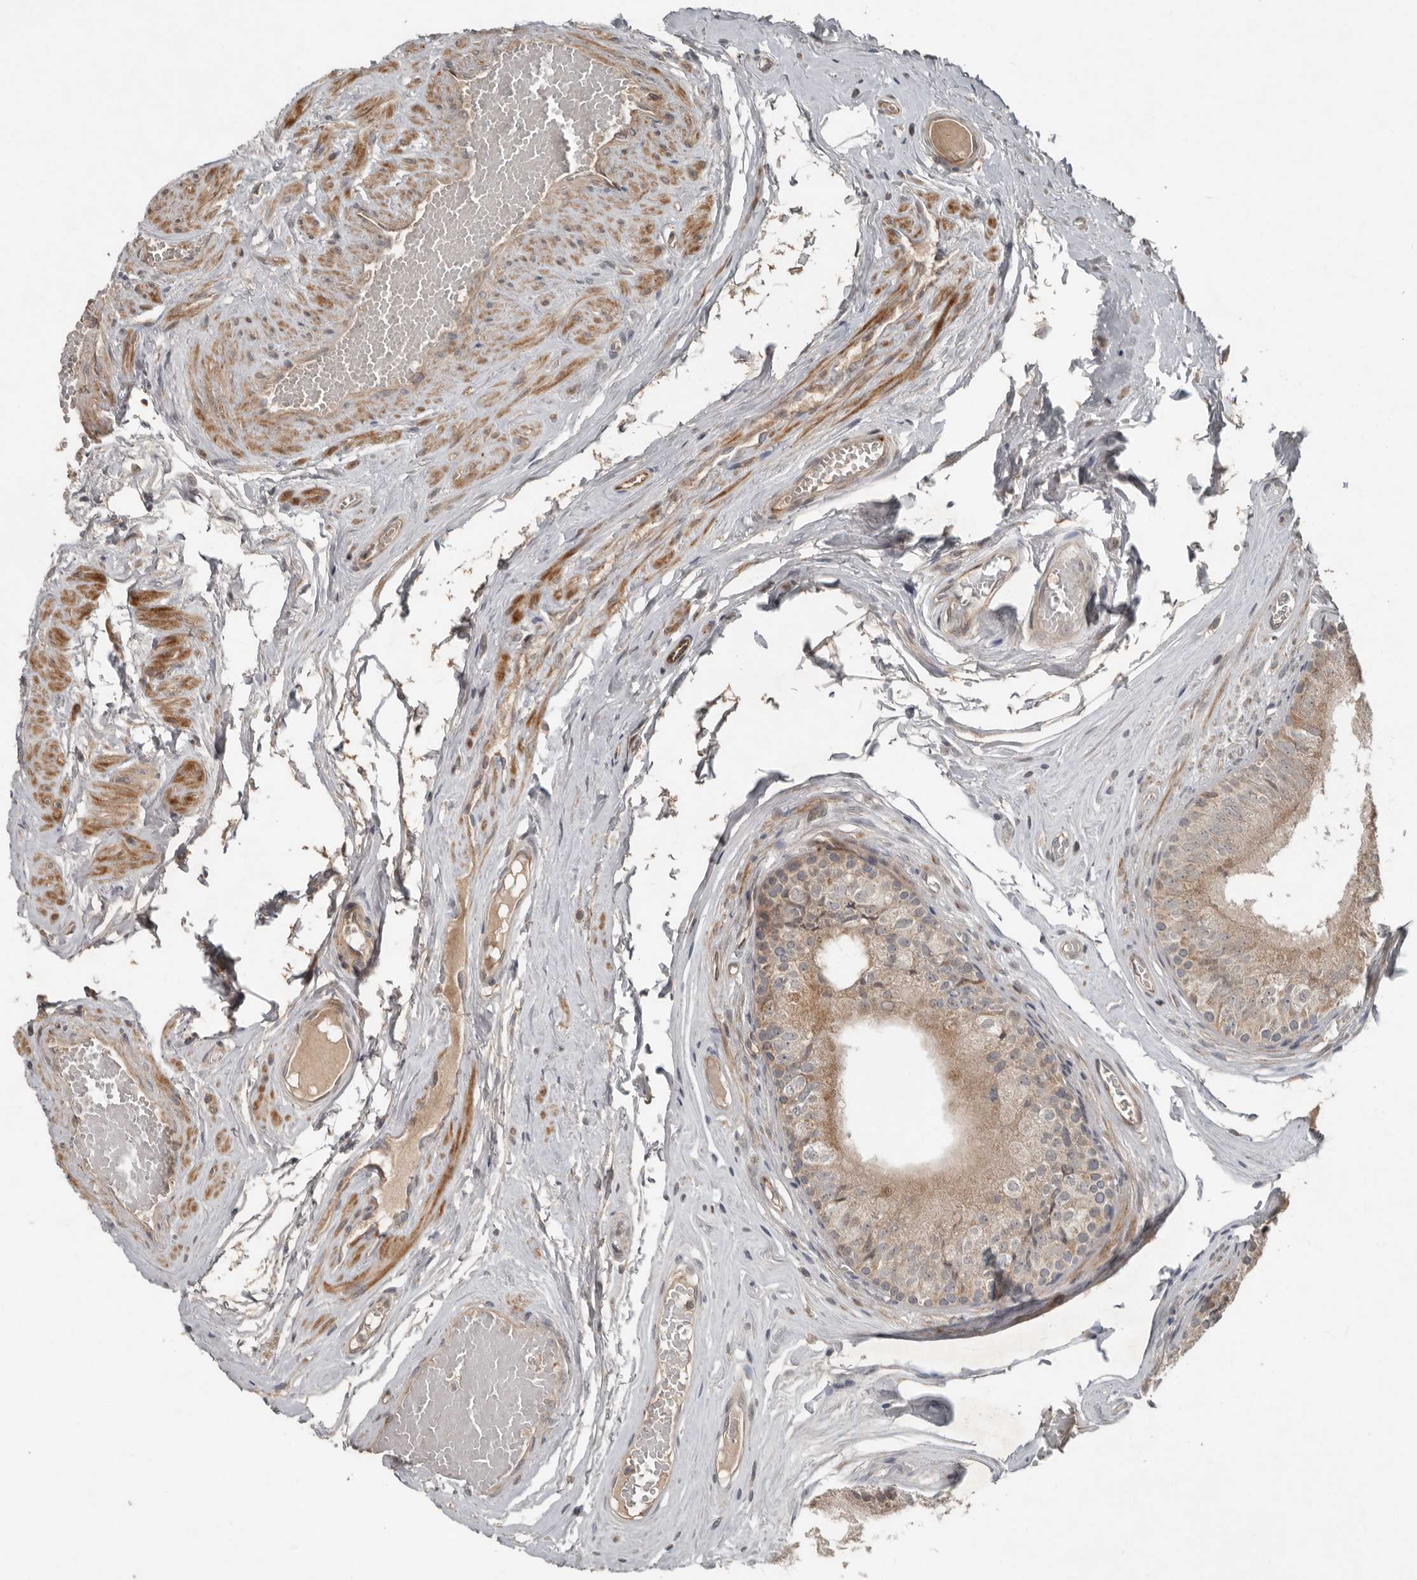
{"staining": {"intensity": "weak", "quantity": ">75%", "location": "cytoplasmic/membranous"}, "tissue": "epididymis", "cell_type": "Glandular cells", "image_type": "normal", "snomed": [{"axis": "morphology", "description": "Normal tissue, NOS"}, {"axis": "topography", "description": "Epididymis"}], "caption": "This photomicrograph shows normal epididymis stained with immunohistochemistry to label a protein in brown. The cytoplasmic/membranous of glandular cells show weak positivity for the protein. Nuclei are counter-stained blue.", "gene": "SLC6A7", "patient": {"sex": "male", "age": 79}}